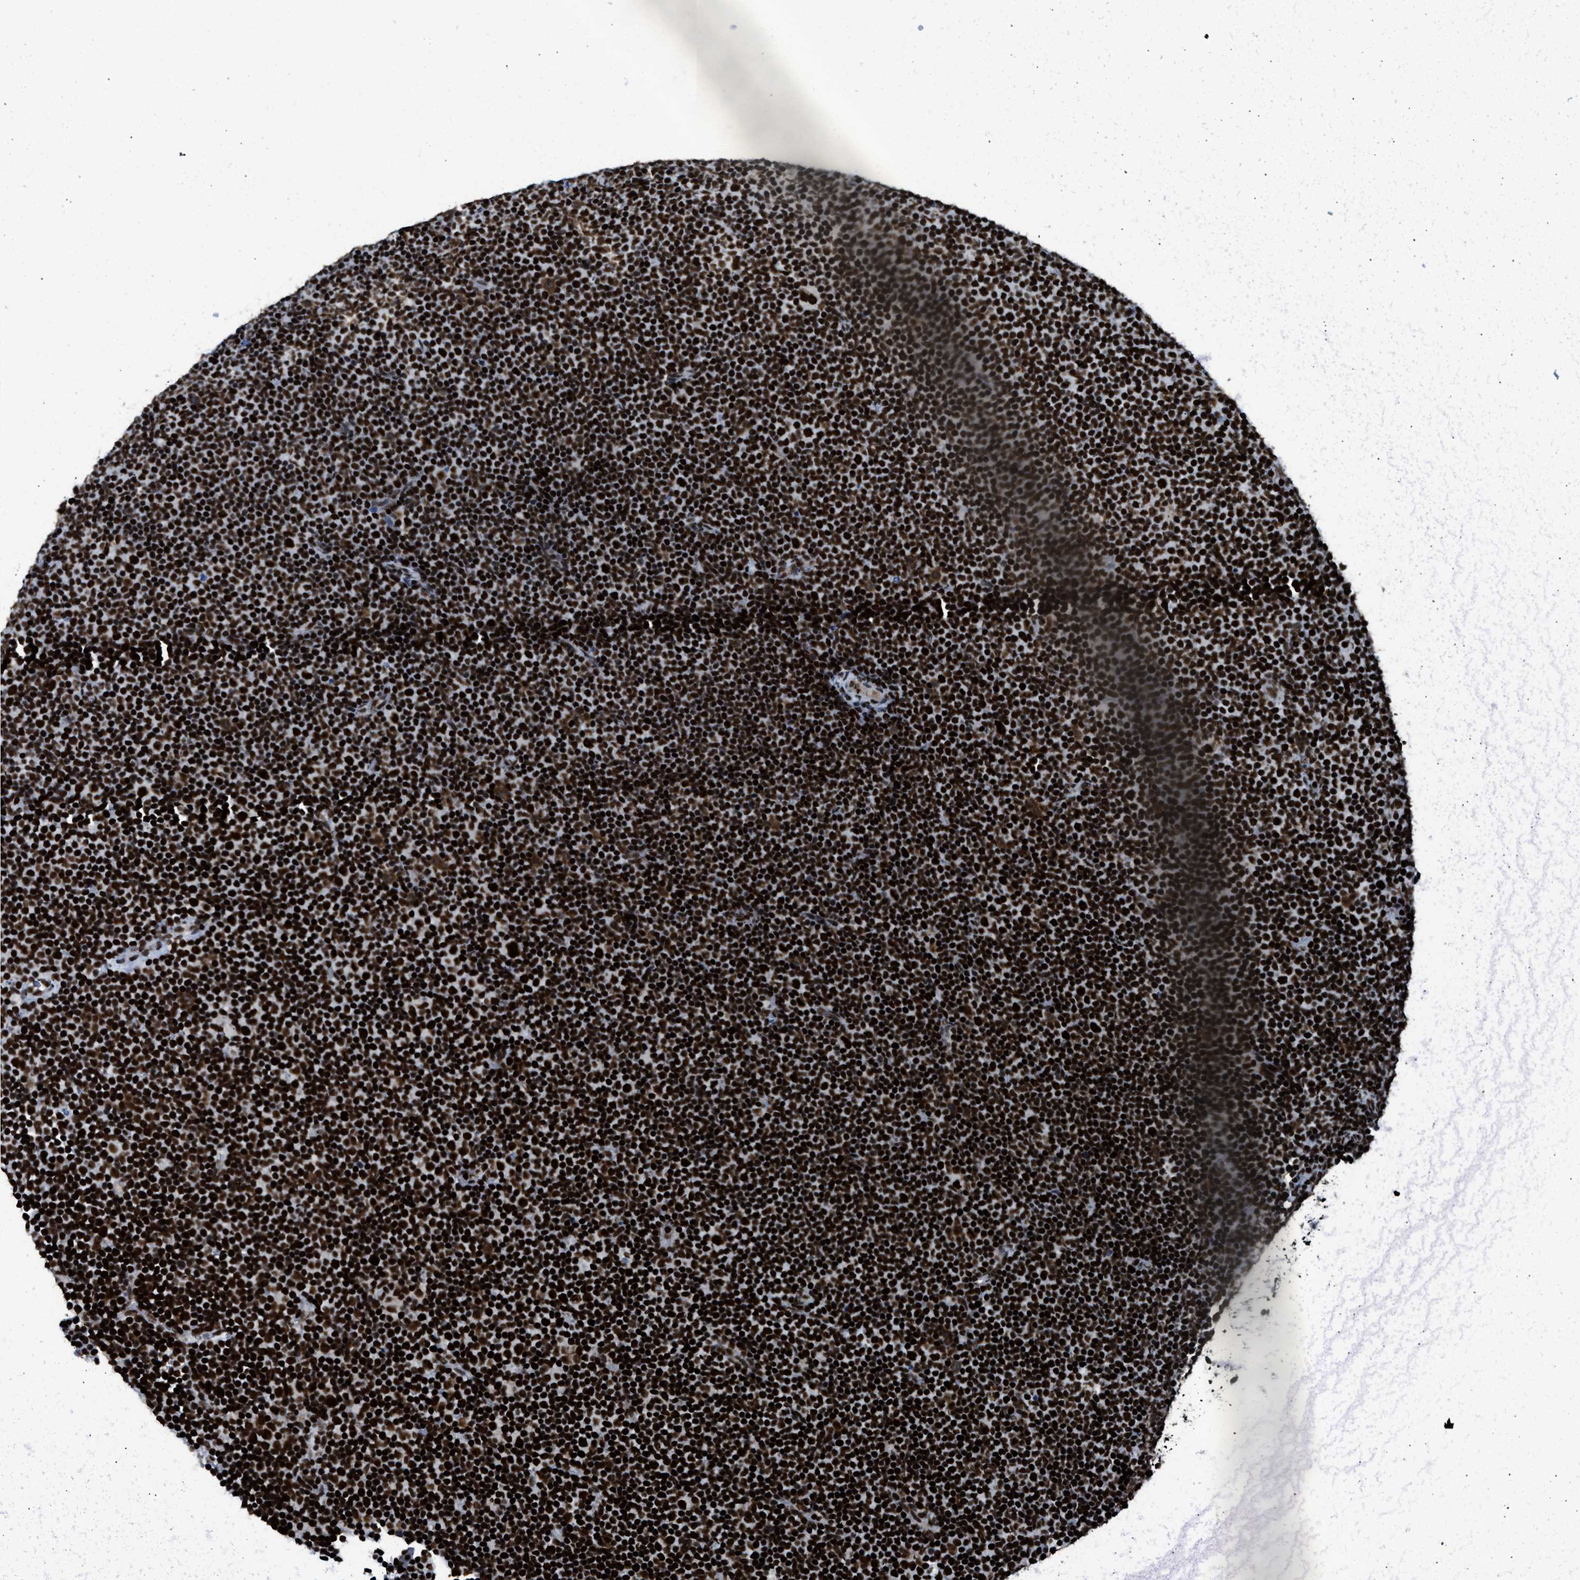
{"staining": {"intensity": "strong", "quantity": ">75%", "location": "nuclear"}, "tissue": "lymphoma", "cell_type": "Tumor cells", "image_type": "cancer", "snomed": [{"axis": "morphology", "description": "Malignant lymphoma, non-Hodgkin's type, Low grade"}, {"axis": "topography", "description": "Lymph node"}], "caption": "A brown stain shows strong nuclear positivity of a protein in lymphoma tumor cells. The protein is stained brown, and the nuclei are stained in blue (DAB IHC with brightfield microscopy, high magnification).", "gene": "SCAF4", "patient": {"sex": "female", "age": 67}}